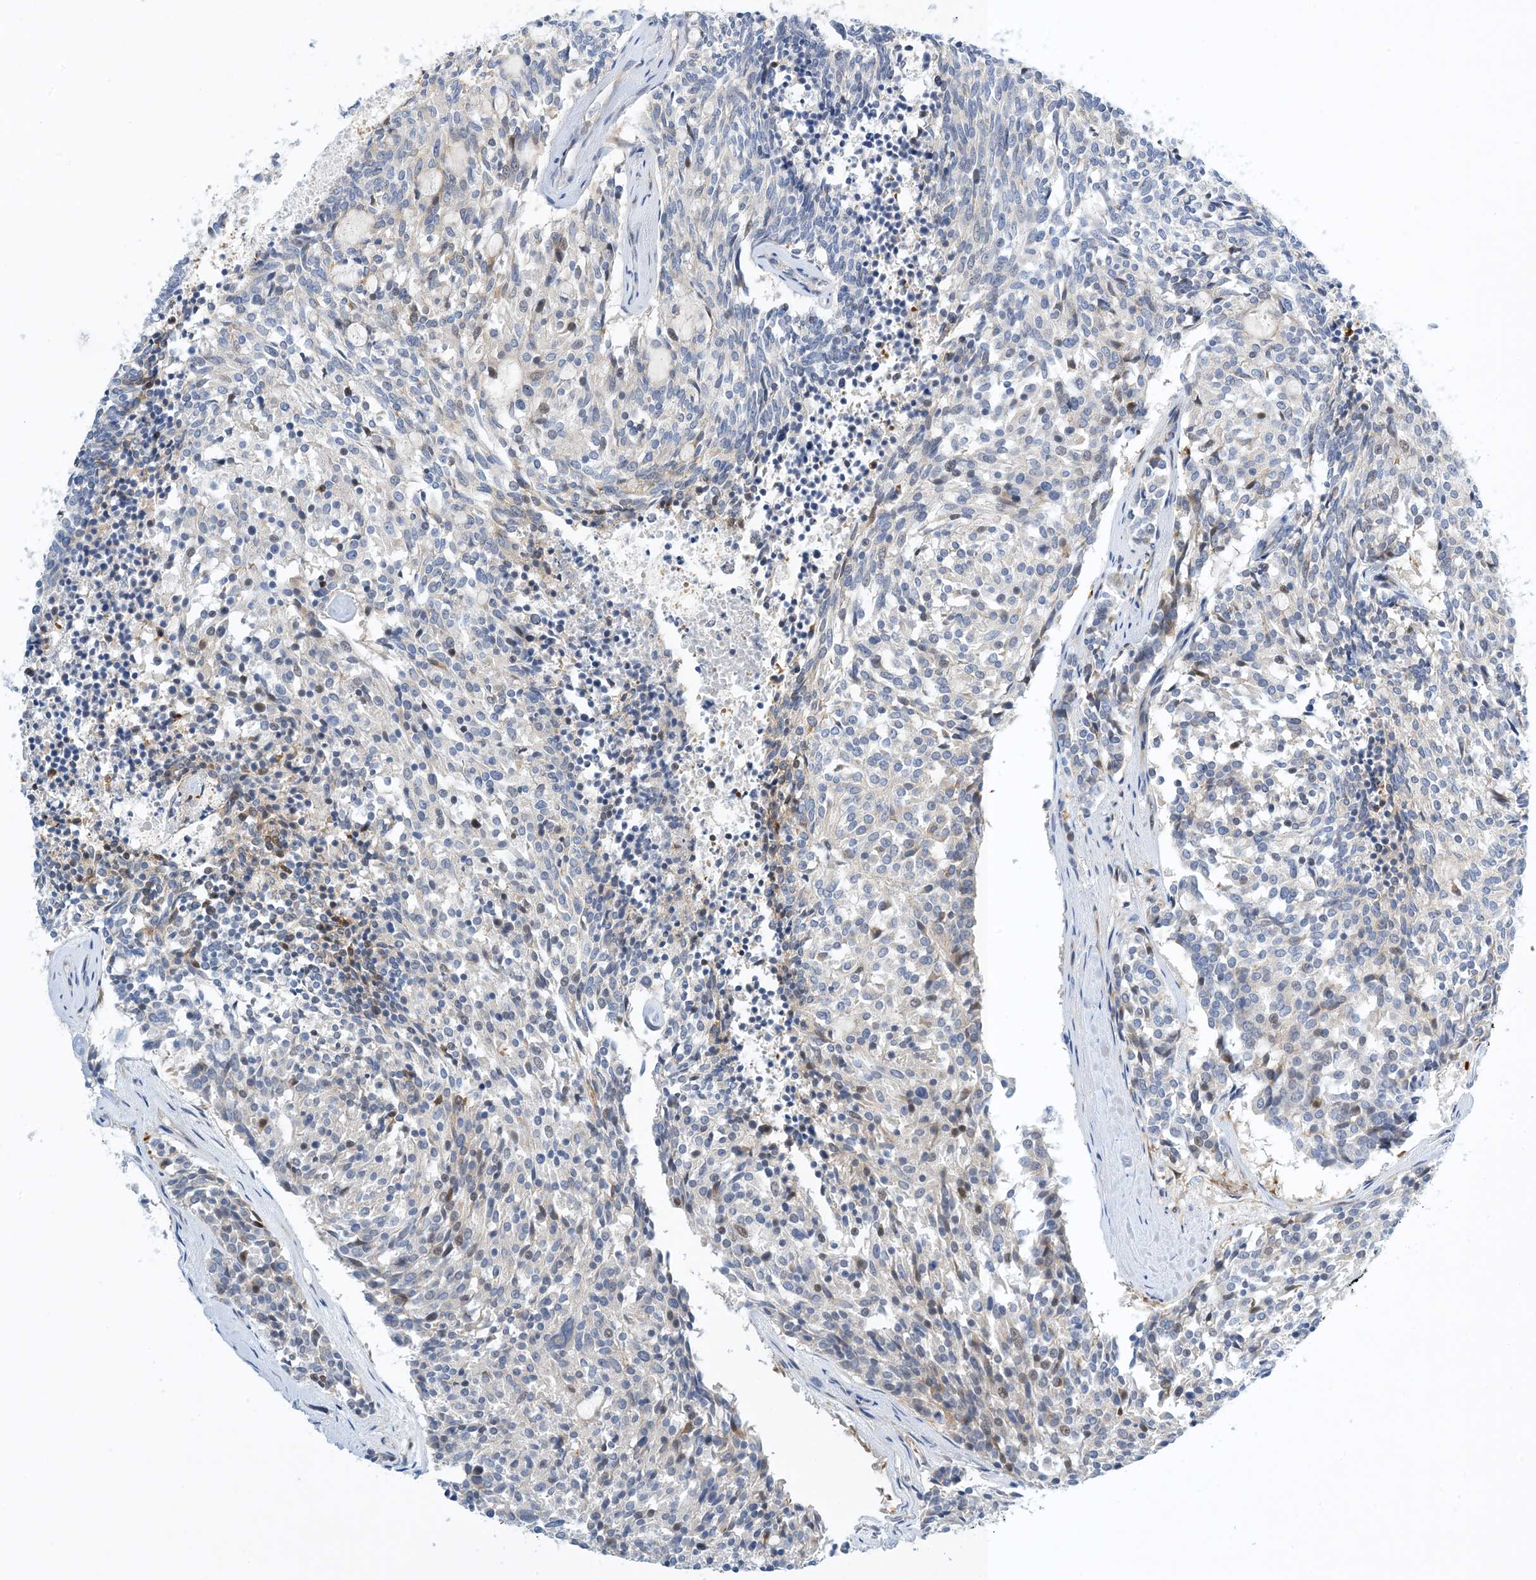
{"staining": {"intensity": "negative", "quantity": "none", "location": "none"}, "tissue": "carcinoid", "cell_type": "Tumor cells", "image_type": "cancer", "snomed": [{"axis": "morphology", "description": "Carcinoid, malignant, NOS"}, {"axis": "topography", "description": "Pancreas"}], "caption": "Carcinoid was stained to show a protein in brown. There is no significant positivity in tumor cells.", "gene": "PCDHA2", "patient": {"sex": "female", "age": 54}}